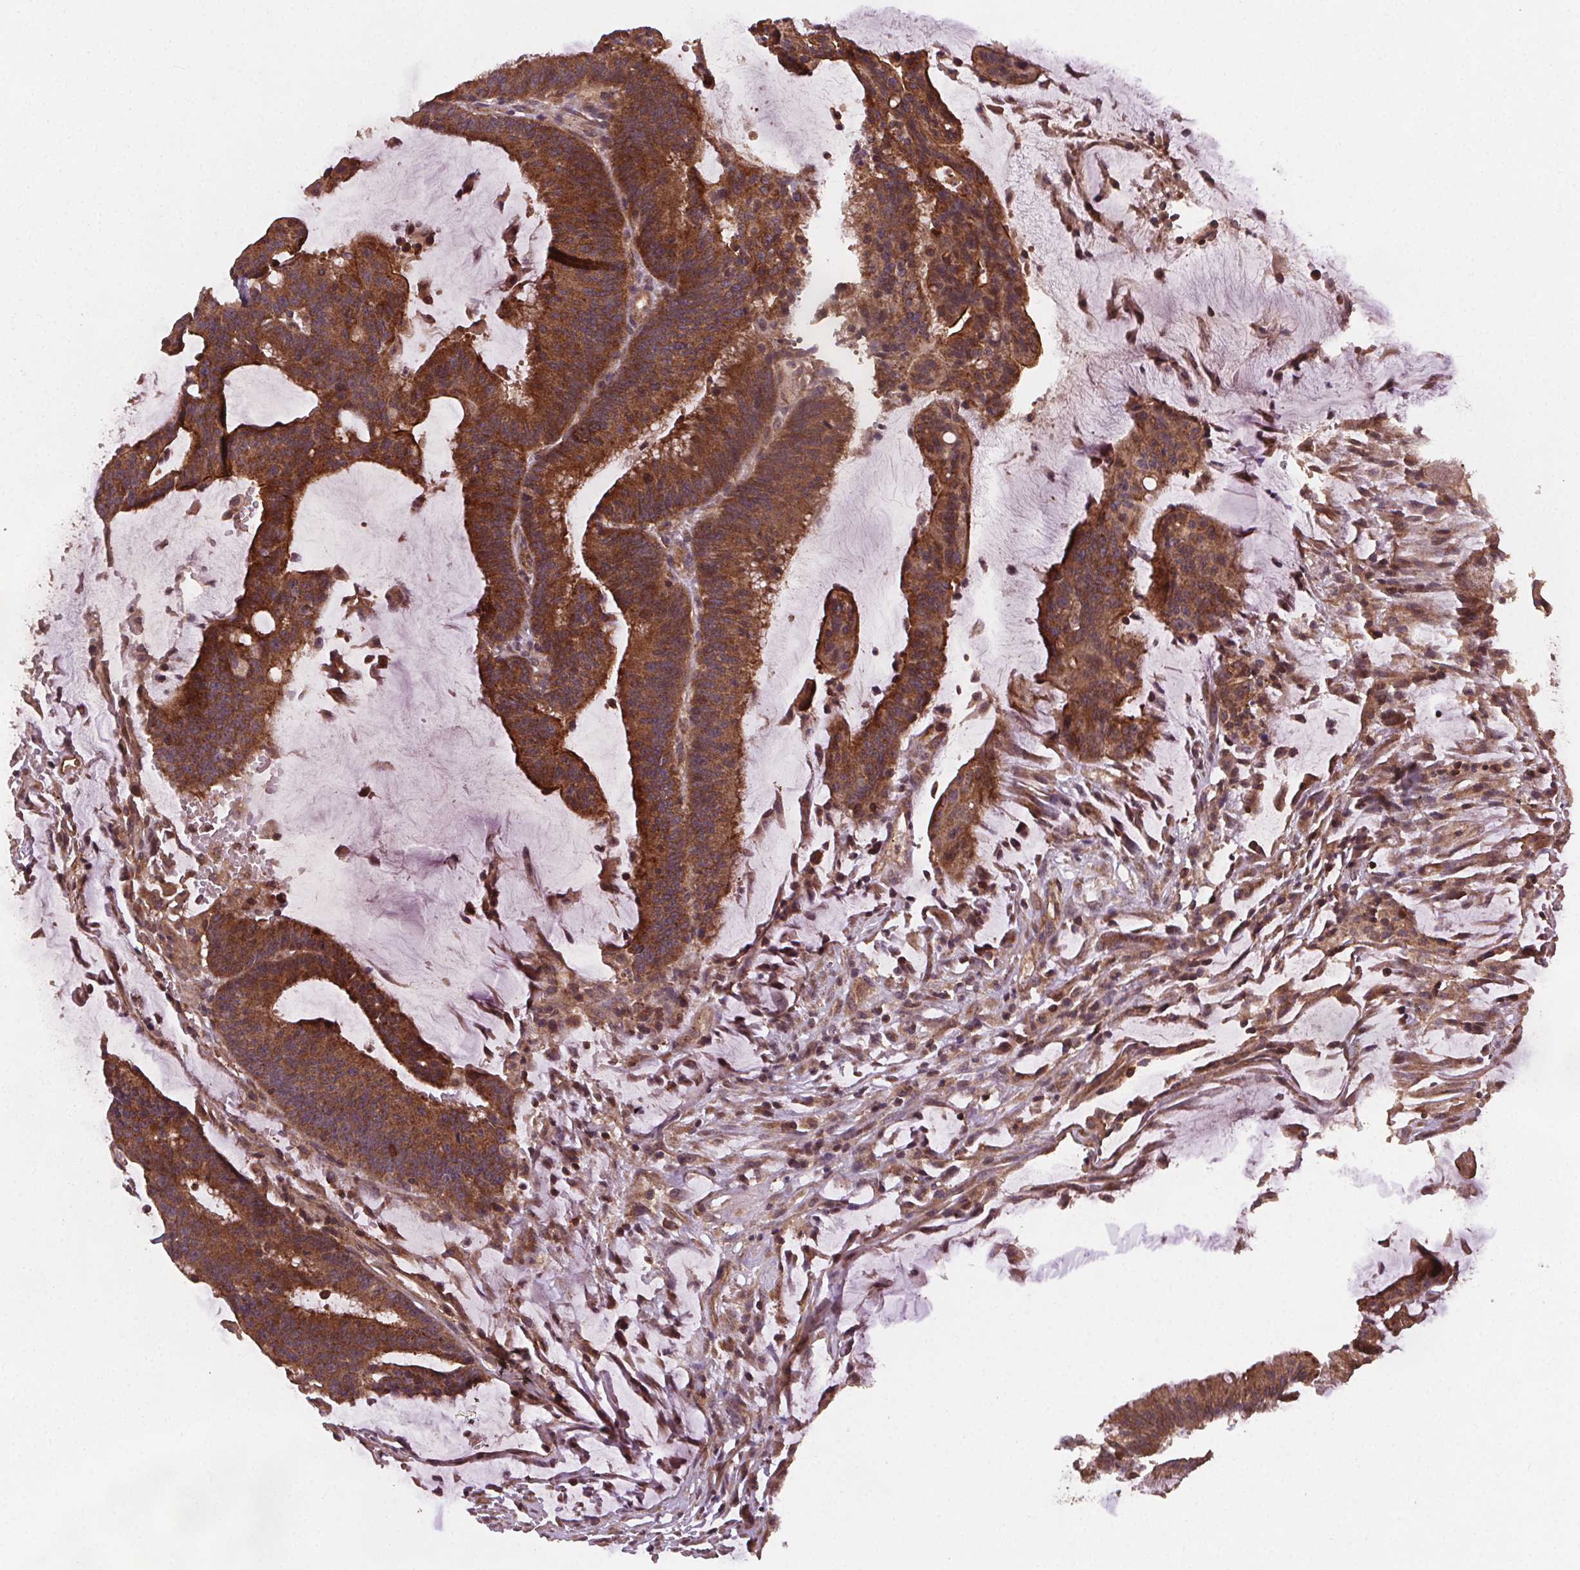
{"staining": {"intensity": "strong", "quantity": ">75%", "location": "cytoplasmic/membranous"}, "tissue": "colorectal cancer", "cell_type": "Tumor cells", "image_type": "cancer", "snomed": [{"axis": "morphology", "description": "Adenocarcinoma, NOS"}, {"axis": "topography", "description": "Colon"}], "caption": "Protein staining of adenocarcinoma (colorectal) tissue displays strong cytoplasmic/membranous expression in approximately >75% of tumor cells. (DAB (3,3'-diaminobenzidine) = brown stain, brightfield microscopy at high magnification).", "gene": "SEC14L2", "patient": {"sex": "female", "age": 78}}